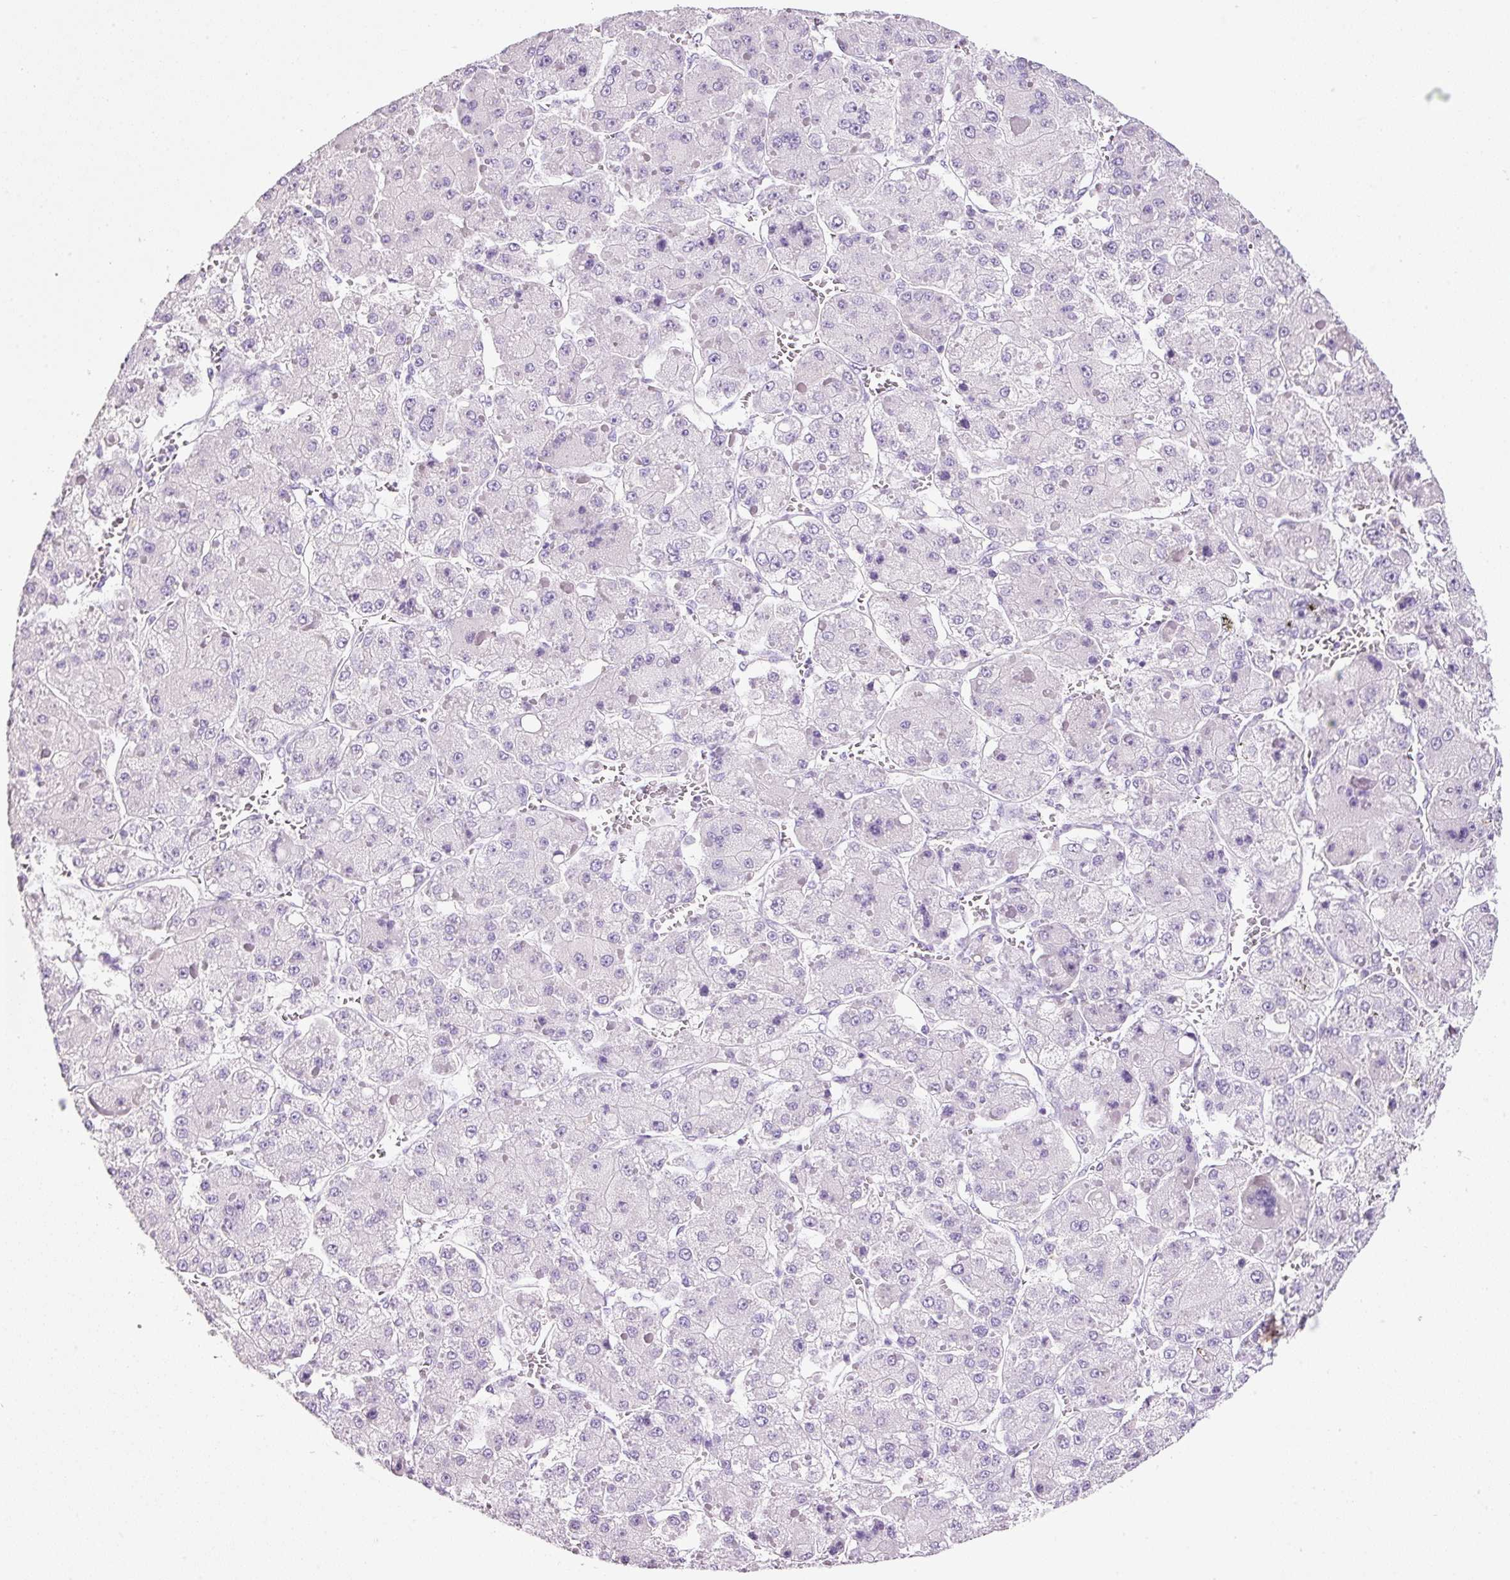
{"staining": {"intensity": "negative", "quantity": "none", "location": "none"}, "tissue": "liver cancer", "cell_type": "Tumor cells", "image_type": "cancer", "snomed": [{"axis": "morphology", "description": "Carcinoma, Hepatocellular, NOS"}, {"axis": "topography", "description": "Liver"}], "caption": "Immunohistochemistry photomicrograph of human hepatocellular carcinoma (liver) stained for a protein (brown), which reveals no expression in tumor cells. (DAB (3,3'-diaminobenzidine) immunohistochemistry, high magnification).", "gene": "BSND", "patient": {"sex": "female", "age": 73}}